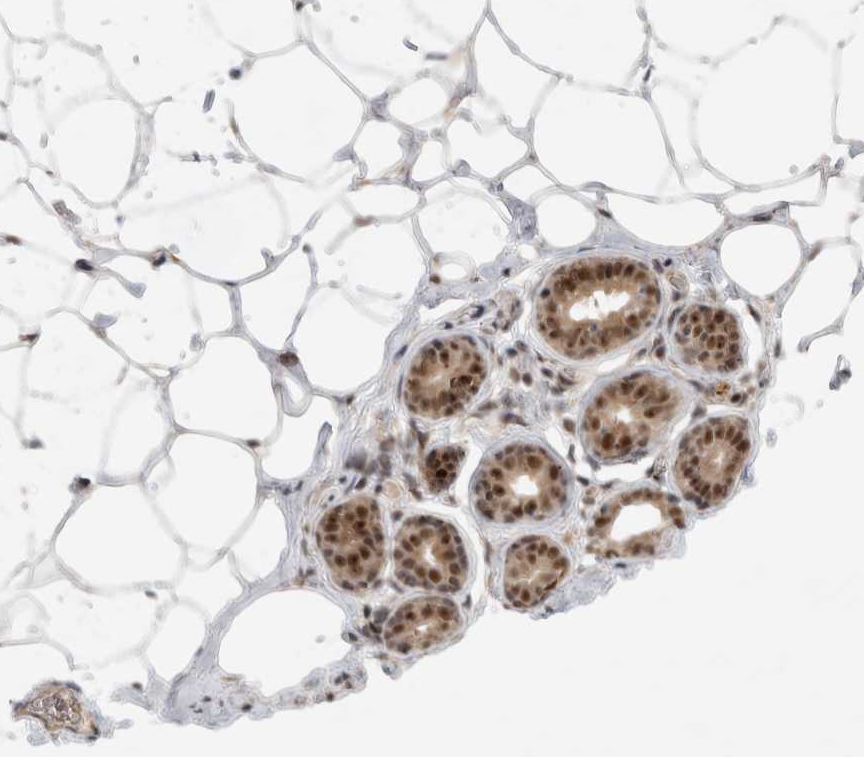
{"staining": {"intensity": "moderate", "quantity": ">75%", "location": "cytoplasmic/membranous,nuclear"}, "tissue": "adipose tissue", "cell_type": "Adipocytes", "image_type": "normal", "snomed": [{"axis": "morphology", "description": "Normal tissue, NOS"}, {"axis": "morphology", "description": "Fibrosis, NOS"}, {"axis": "topography", "description": "Breast"}, {"axis": "topography", "description": "Adipose tissue"}], "caption": "This image shows normal adipose tissue stained with immunohistochemistry (IHC) to label a protein in brown. The cytoplasmic/membranous,nuclear of adipocytes show moderate positivity for the protein. Nuclei are counter-stained blue.", "gene": "MPHOSPH6", "patient": {"sex": "female", "age": 39}}